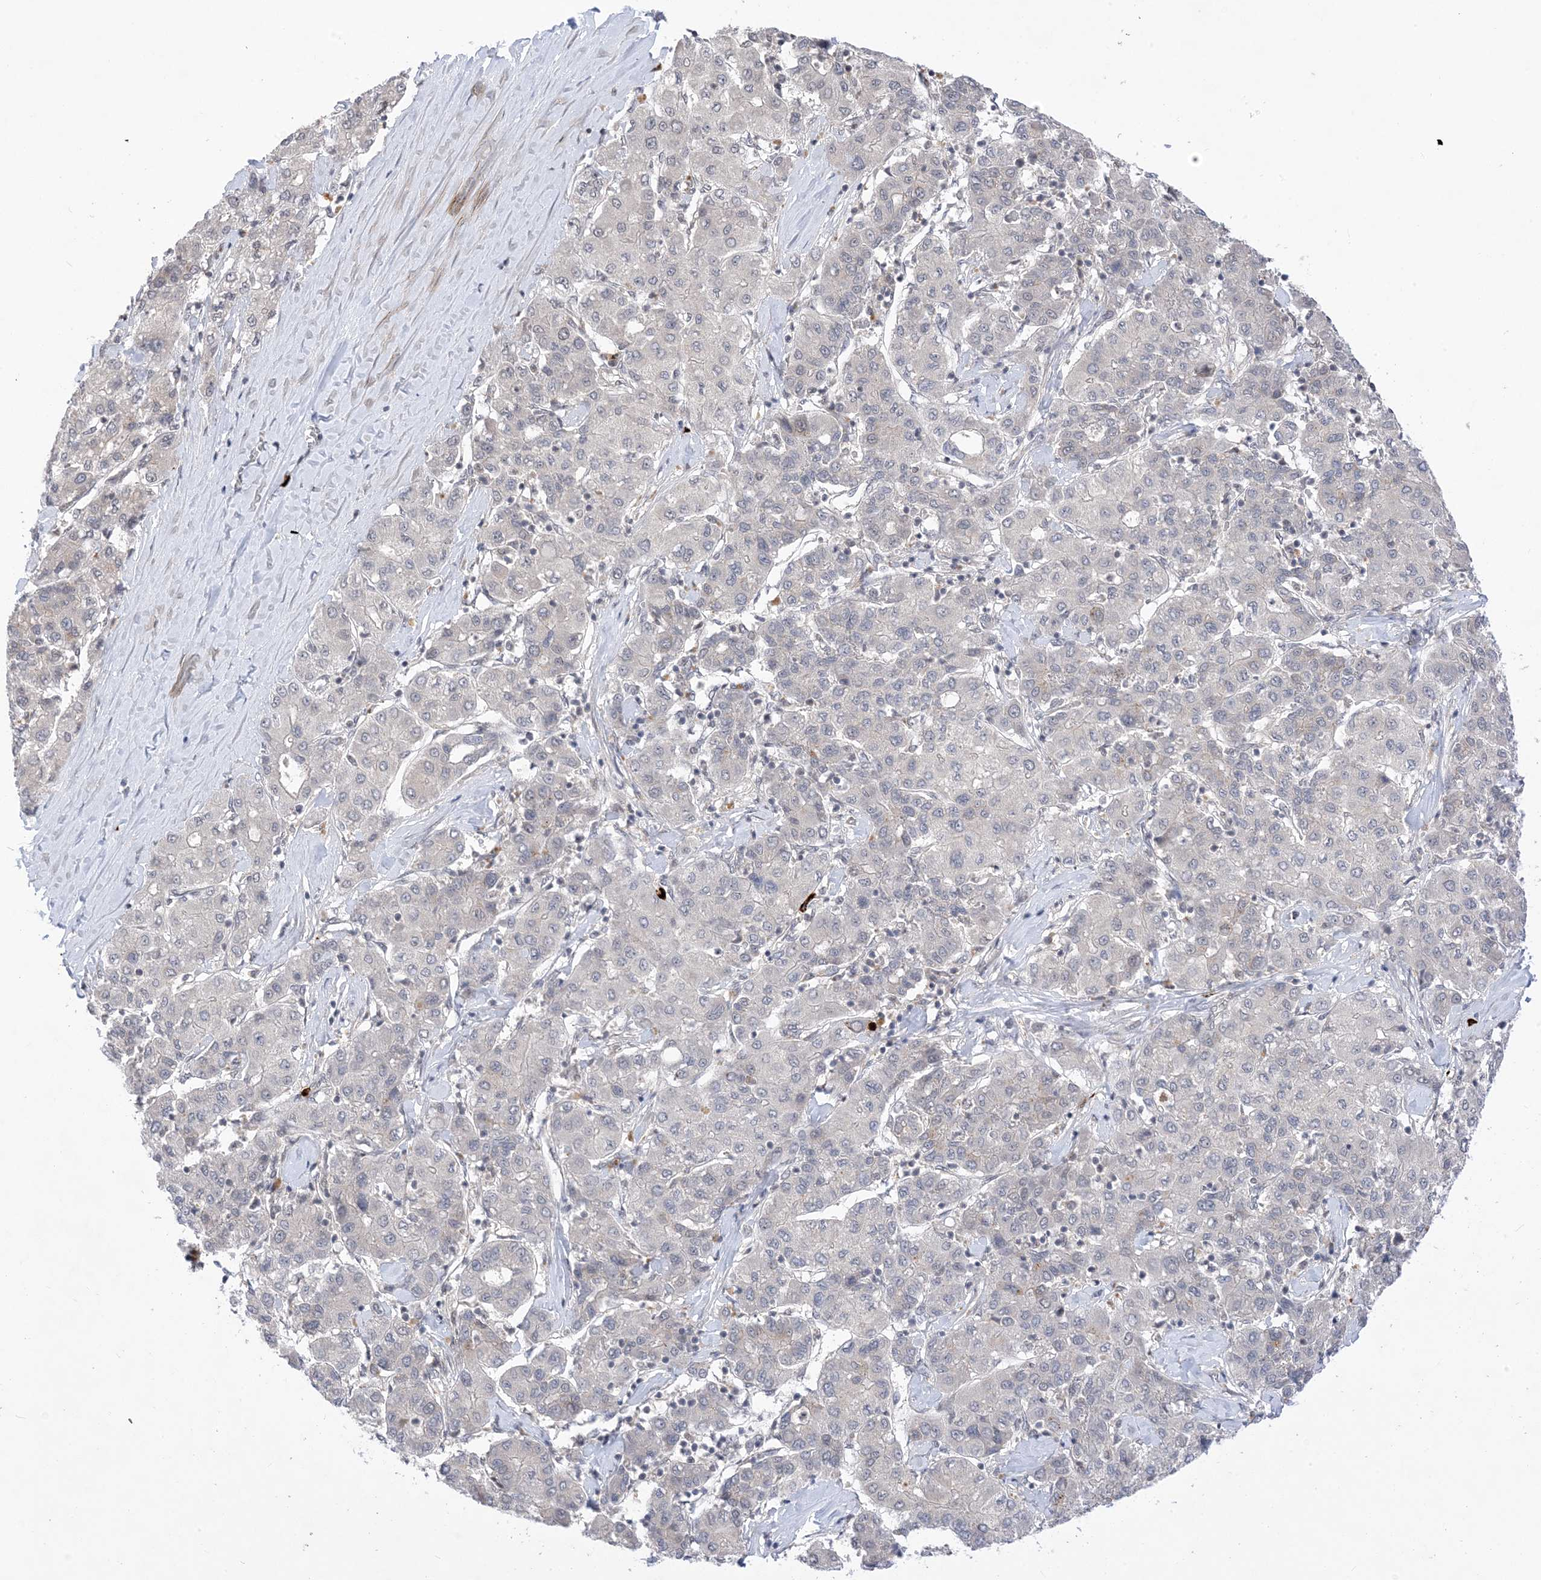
{"staining": {"intensity": "negative", "quantity": "none", "location": "none"}, "tissue": "liver cancer", "cell_type": "Tumor cells", "image_type": "cancer", "snomed": [{"axis": "morphology", "description": "Carcinoma, Hepatocellular, NOS"}, {"axis": "topography", "description": "Liver"}], "caption": "Immunohistochemistry (IHC) histopathology image of hepatocellular carcinoma (liver) stained for a protein (brown), which demonstrates no expression in tumor cells. (IHC, brightfield microscopy, high magnification).", "gene": "RANBP9", "patient": {"sex": "male", "age": 65}}